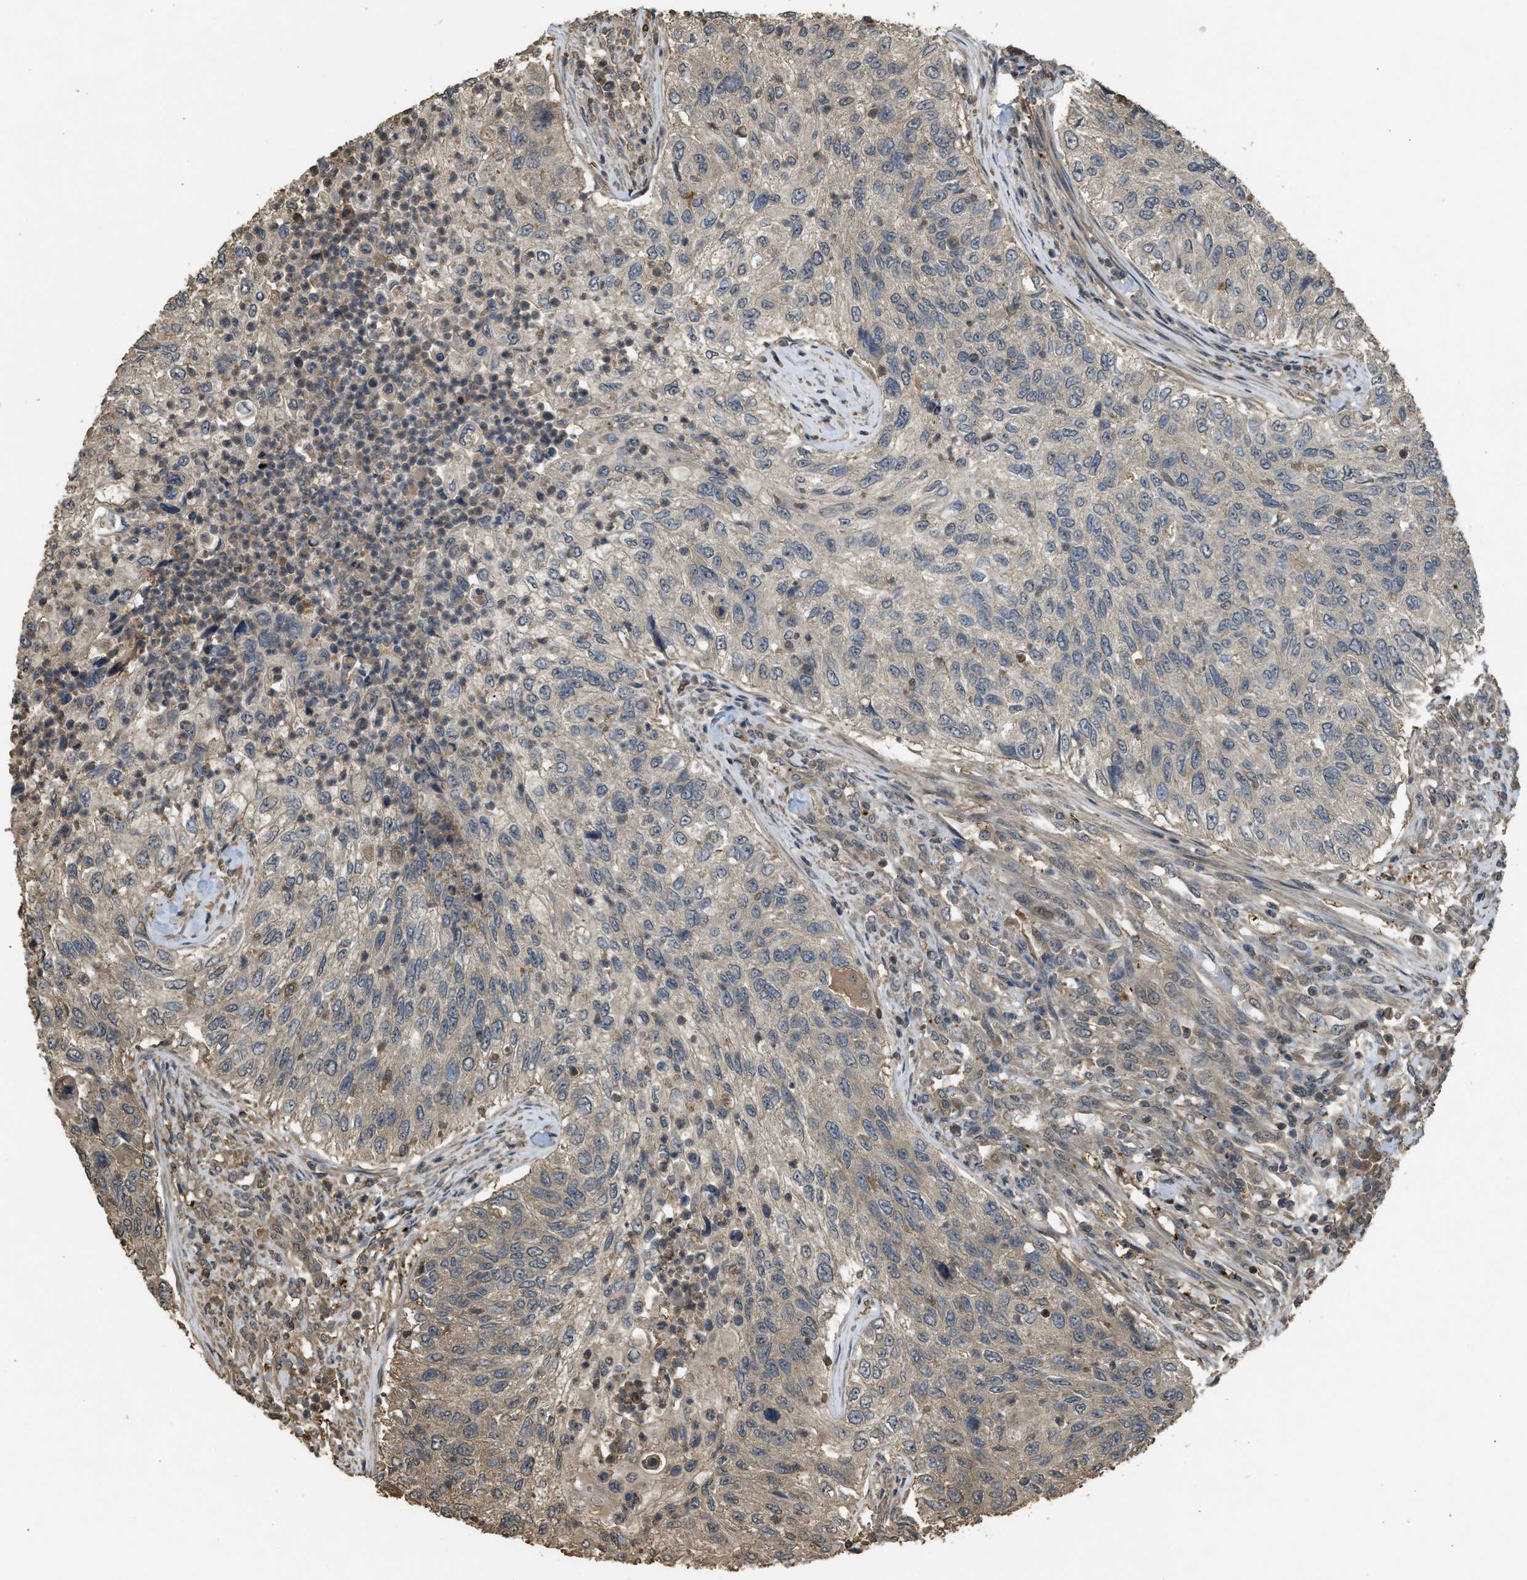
{"staining": {"intensity": "weak", "quantity": "<25%", "location": "cytoplasmic/membranous"}, "tissue": "urothelial cancer", "cell_type": "Tumor cells", "image_type": "cancer", "snomed": [{"axis": "morphology", "description": "Urothelial carcinoma, High grade"}, {"axis": "topography", "description": "Urinary bladder"}], "caption": "A micrograph of urothelial carcinoma (high-grade) stained for a protein displays no brown staining in tumor cells.", "gene": "ARHGDIA", "patient": {"sex": "female", "age": 60}}